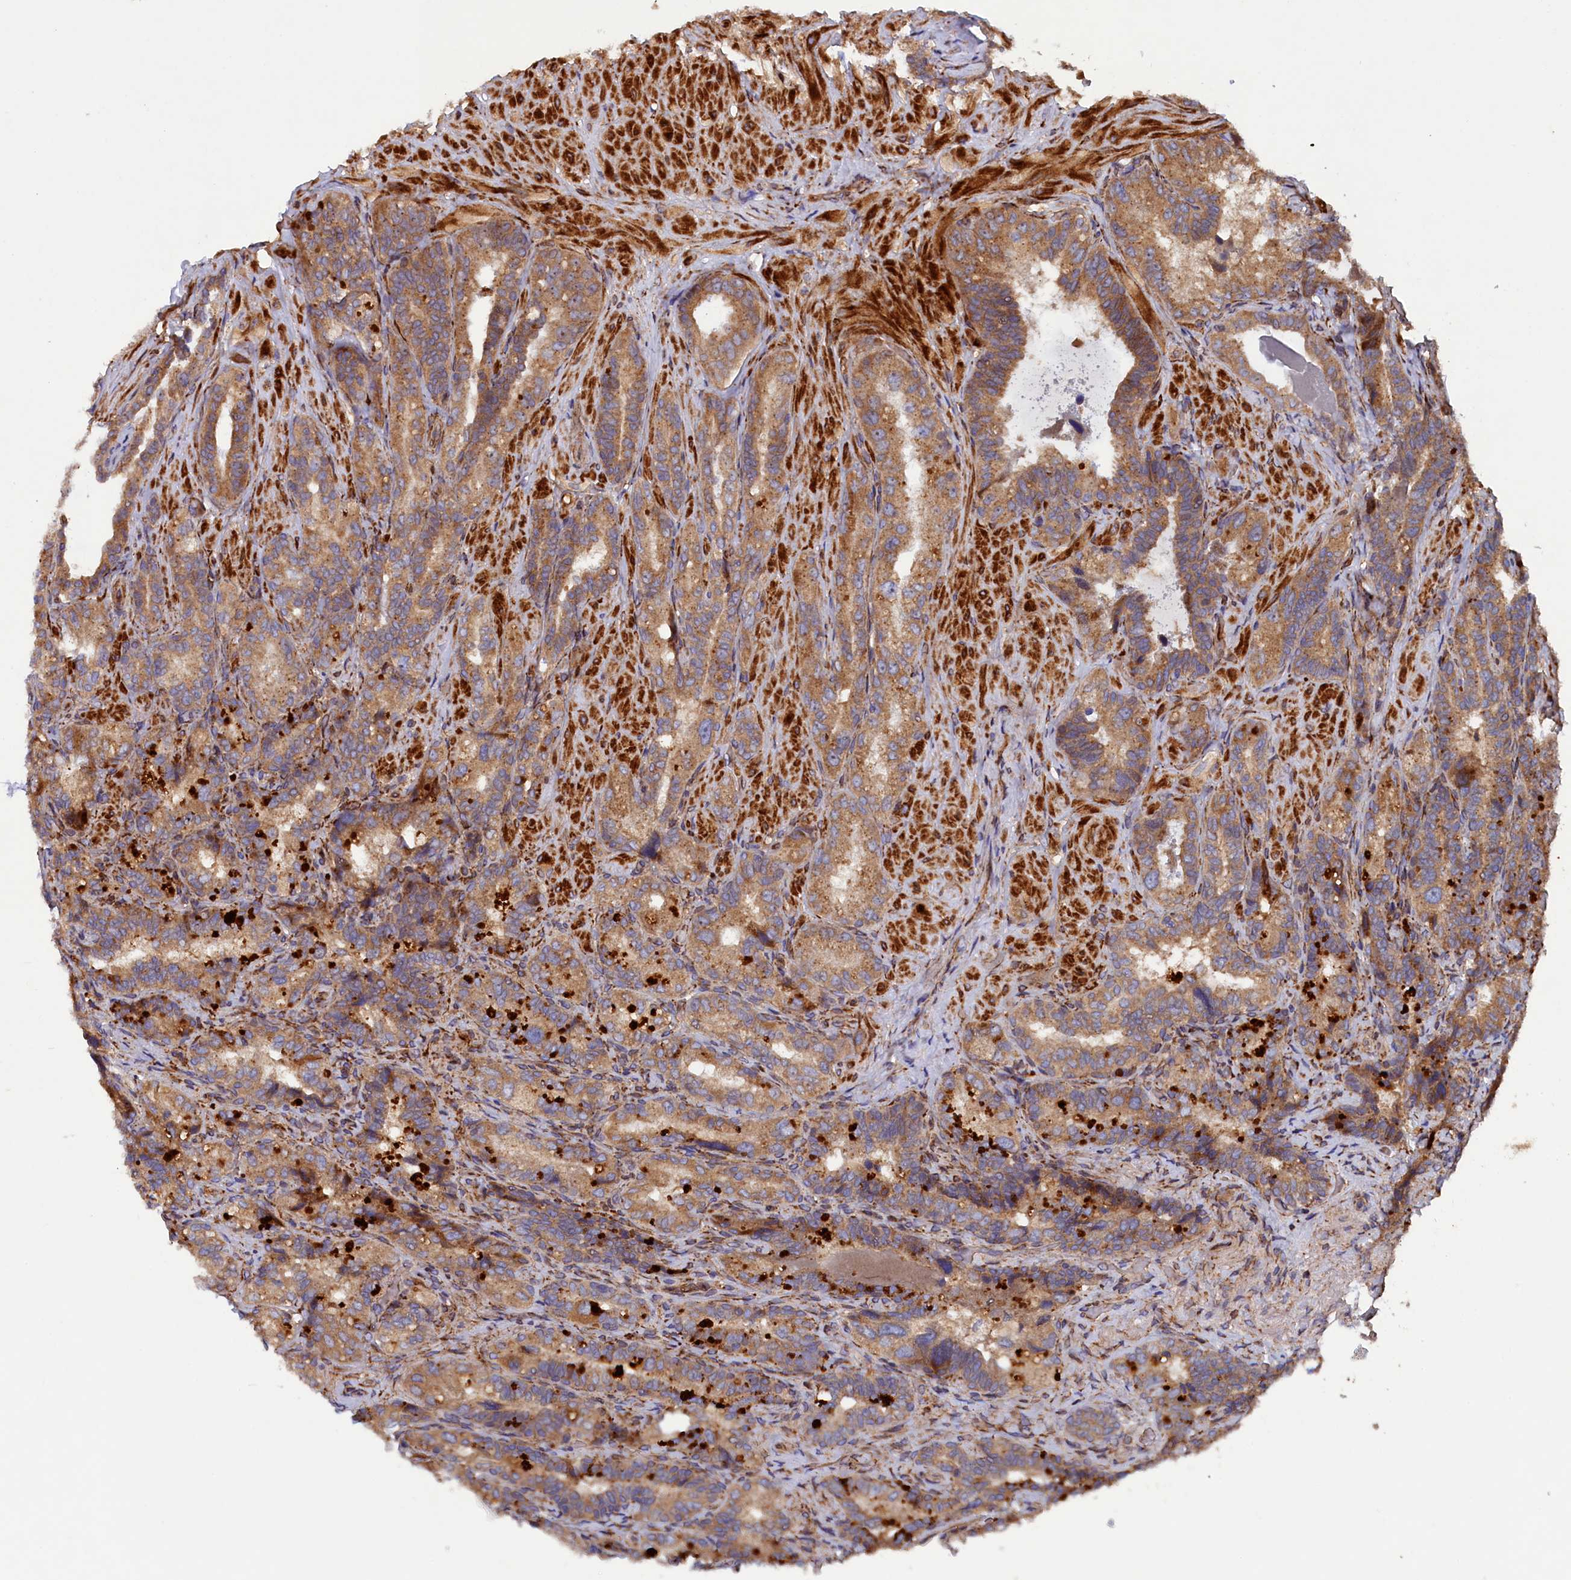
{"staining": {"intensity": "moderate", "quantity": ">75%", "location": "cytoplasmic/membranous"}, "tissue": "seminal vesicle", "cell_type": "Glandular cells", "image_type": "normal", "snomed": [{"axis": "morphology", "description": "Normal tissue, NOS"}, {"axis": "topography", "description": "Prostate and seminal vesicle, NOS"}, {"axis": "topography", "description": "Prostate"}, {"axis": "topography", "description": "Seminal veicle"}], "caption": "Seminal vesicle stained with DAB IHC shows medium levels of moderate cytoplasmic/membranous expression in about >75% of glandular cells. (brown staining indicates protein expression, while blue staining denotes nuclei).", "gene": "ARRDC4", "patient": {"sex": "male", "age": 67}}